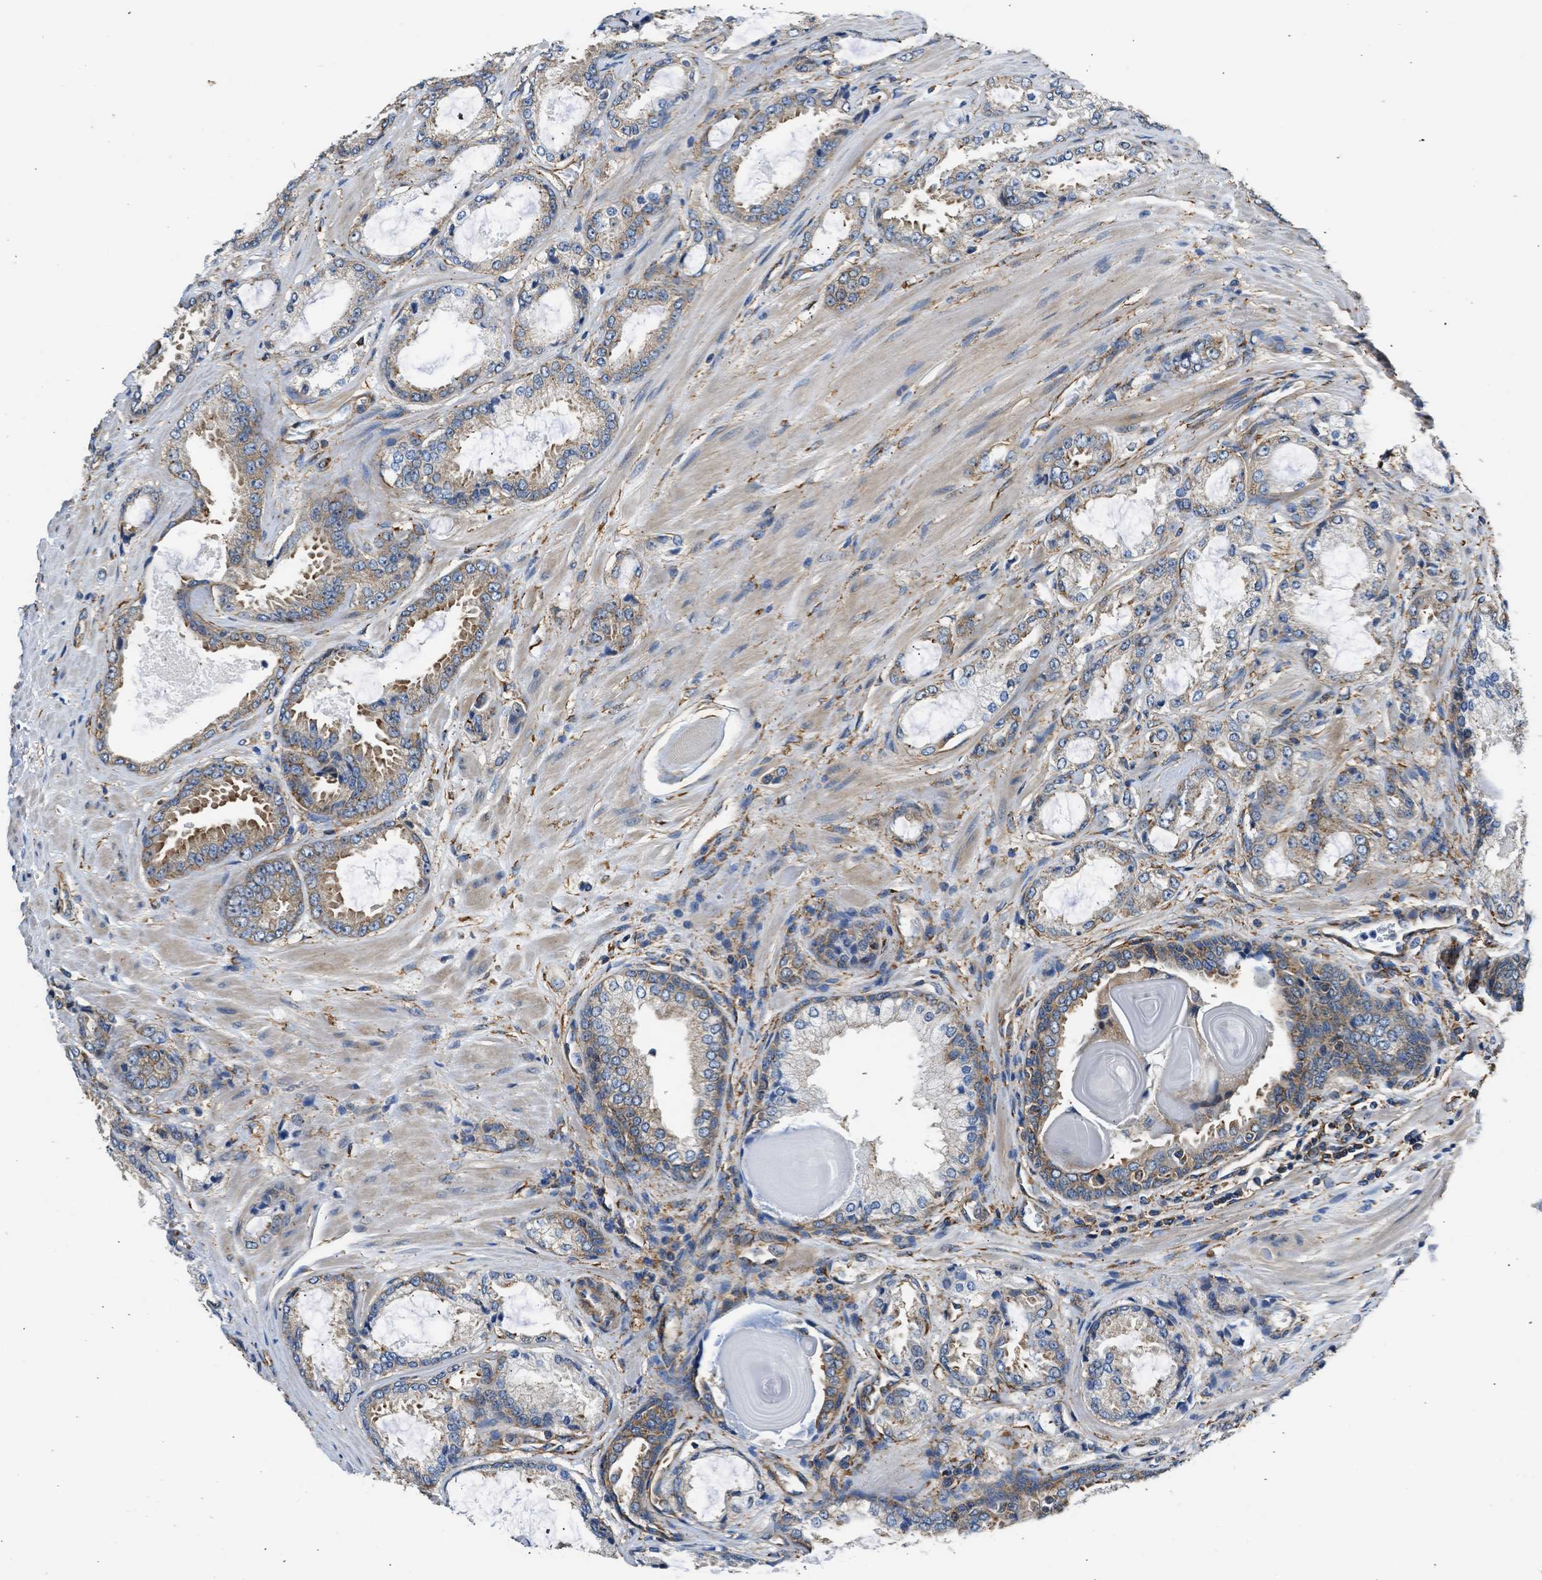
{"staining": {"intensity": "weak", "quantity": ">75%", "location": "cytoplasmic/membranous"}, "tissue": "prostate cancer", "cell_type": "Tumor cells", "image_type": "cancer", "snomed": [{"axis": "morphology", "description": "Adenocarcinoma, High grade"}, {"axis": "topography", "description": "Prostate"}], "caption": "The histopathology image reveals staining of prostate cancer, revealing weak cytoplasmic/membranous protein positivity (brown color) within tumor cells.", "gene": "SEPTIN2", "patient": {"sex": "male", "age": 65}}